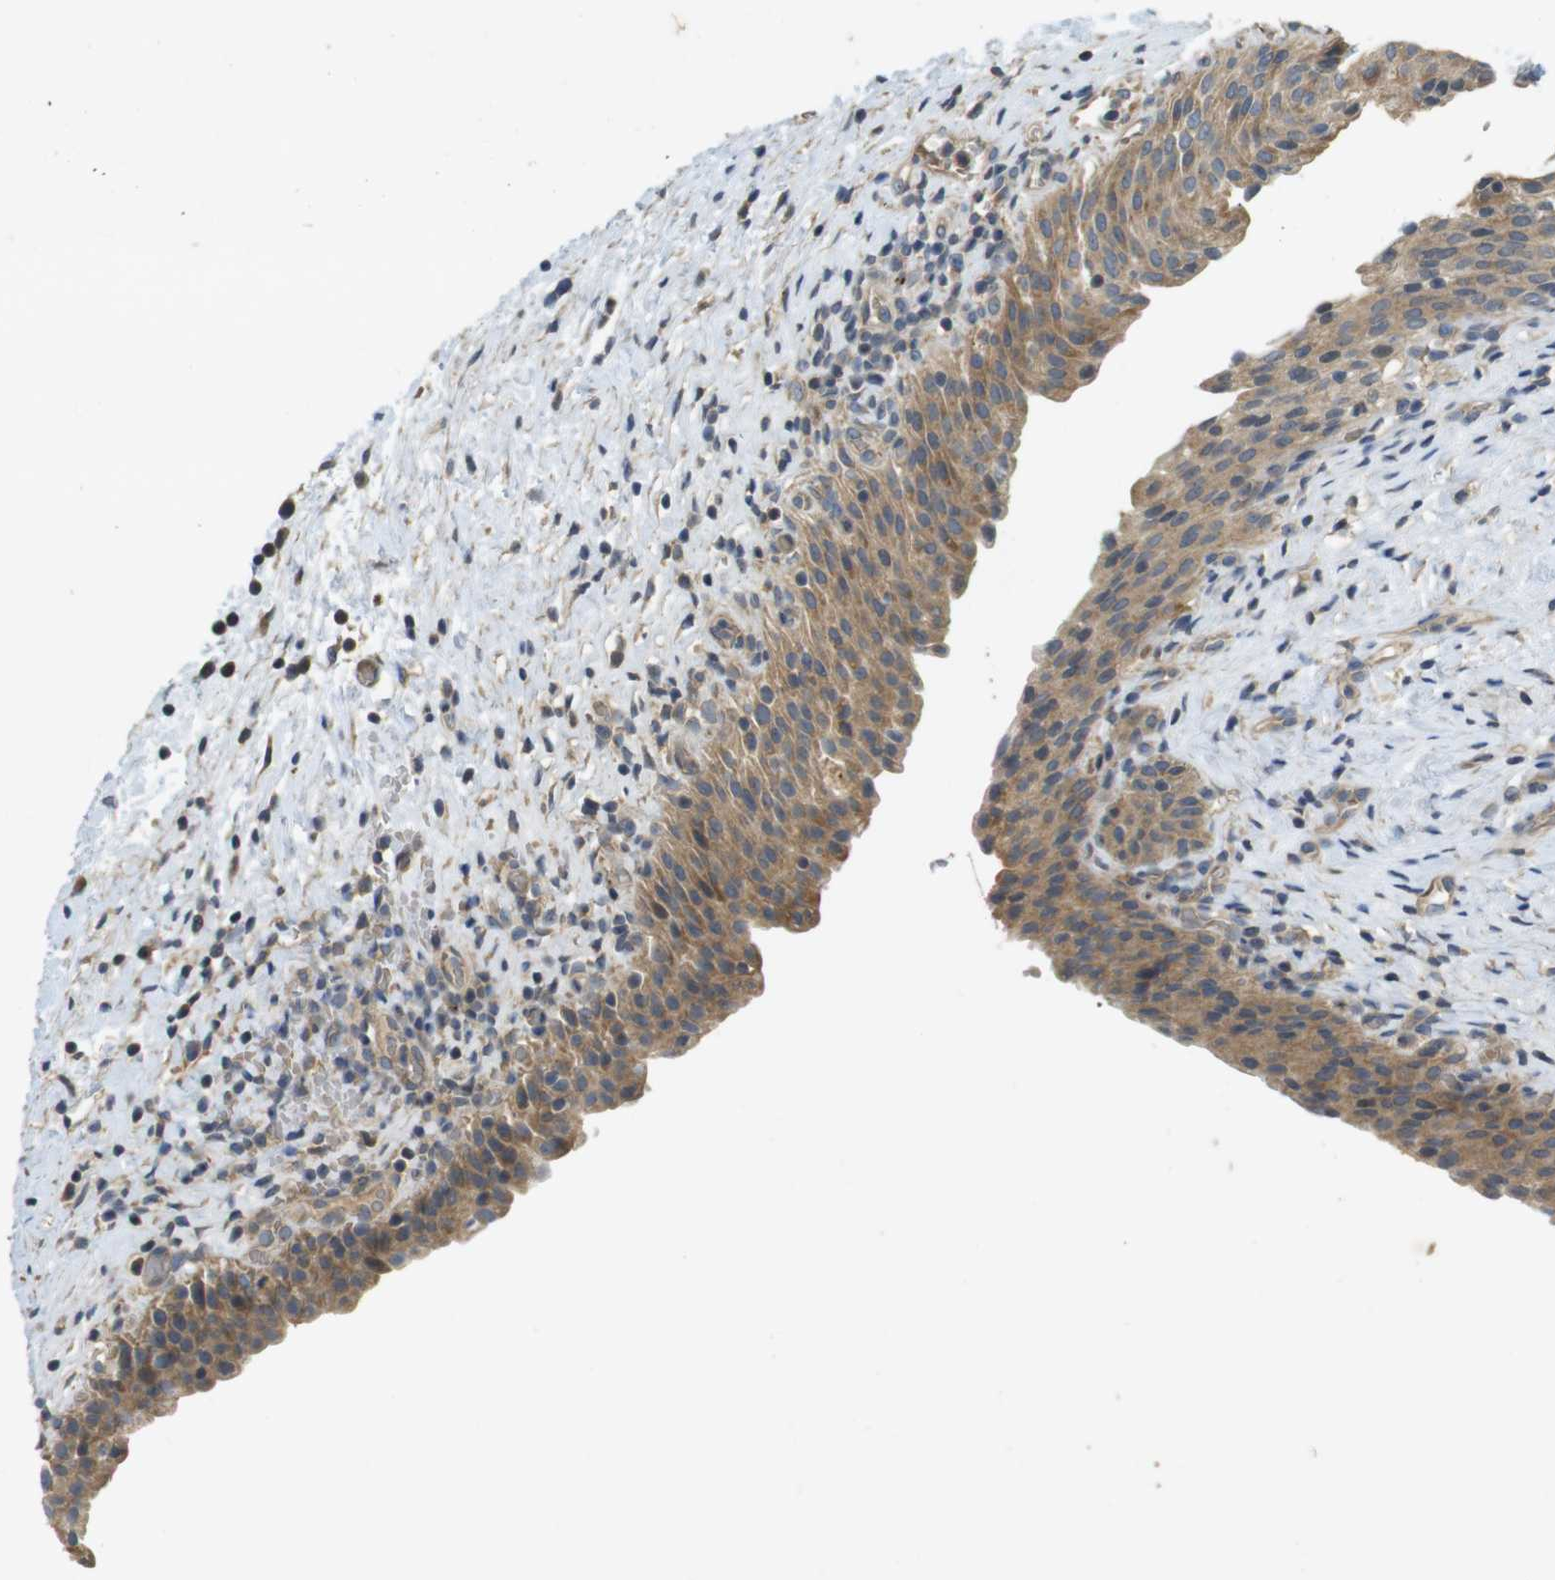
{"staining": {"intensity": "moderate", "quantity": ">75%", "location": "cytoplasmic/membranous"}, "tissue": "urinary bladder", "cell_type": "Urothelial cells", "image_type": "normal", "snomed": [{"axis": "morphology", "description": "Normal tissue, NOS"}, {"axis": "topography", "description": "Urinary bladder"}], "caption": "This image reveals benign urinary bladder stained with immunohistochemistry (IHC) to label a protein in brown. The cytoplasmic/membranous of urothelial cells show moderate positivity for the protein. Nuclei are counter-stained blue.", "gene": "CLTC", "patient": {"sex": "male", "age": 51}}